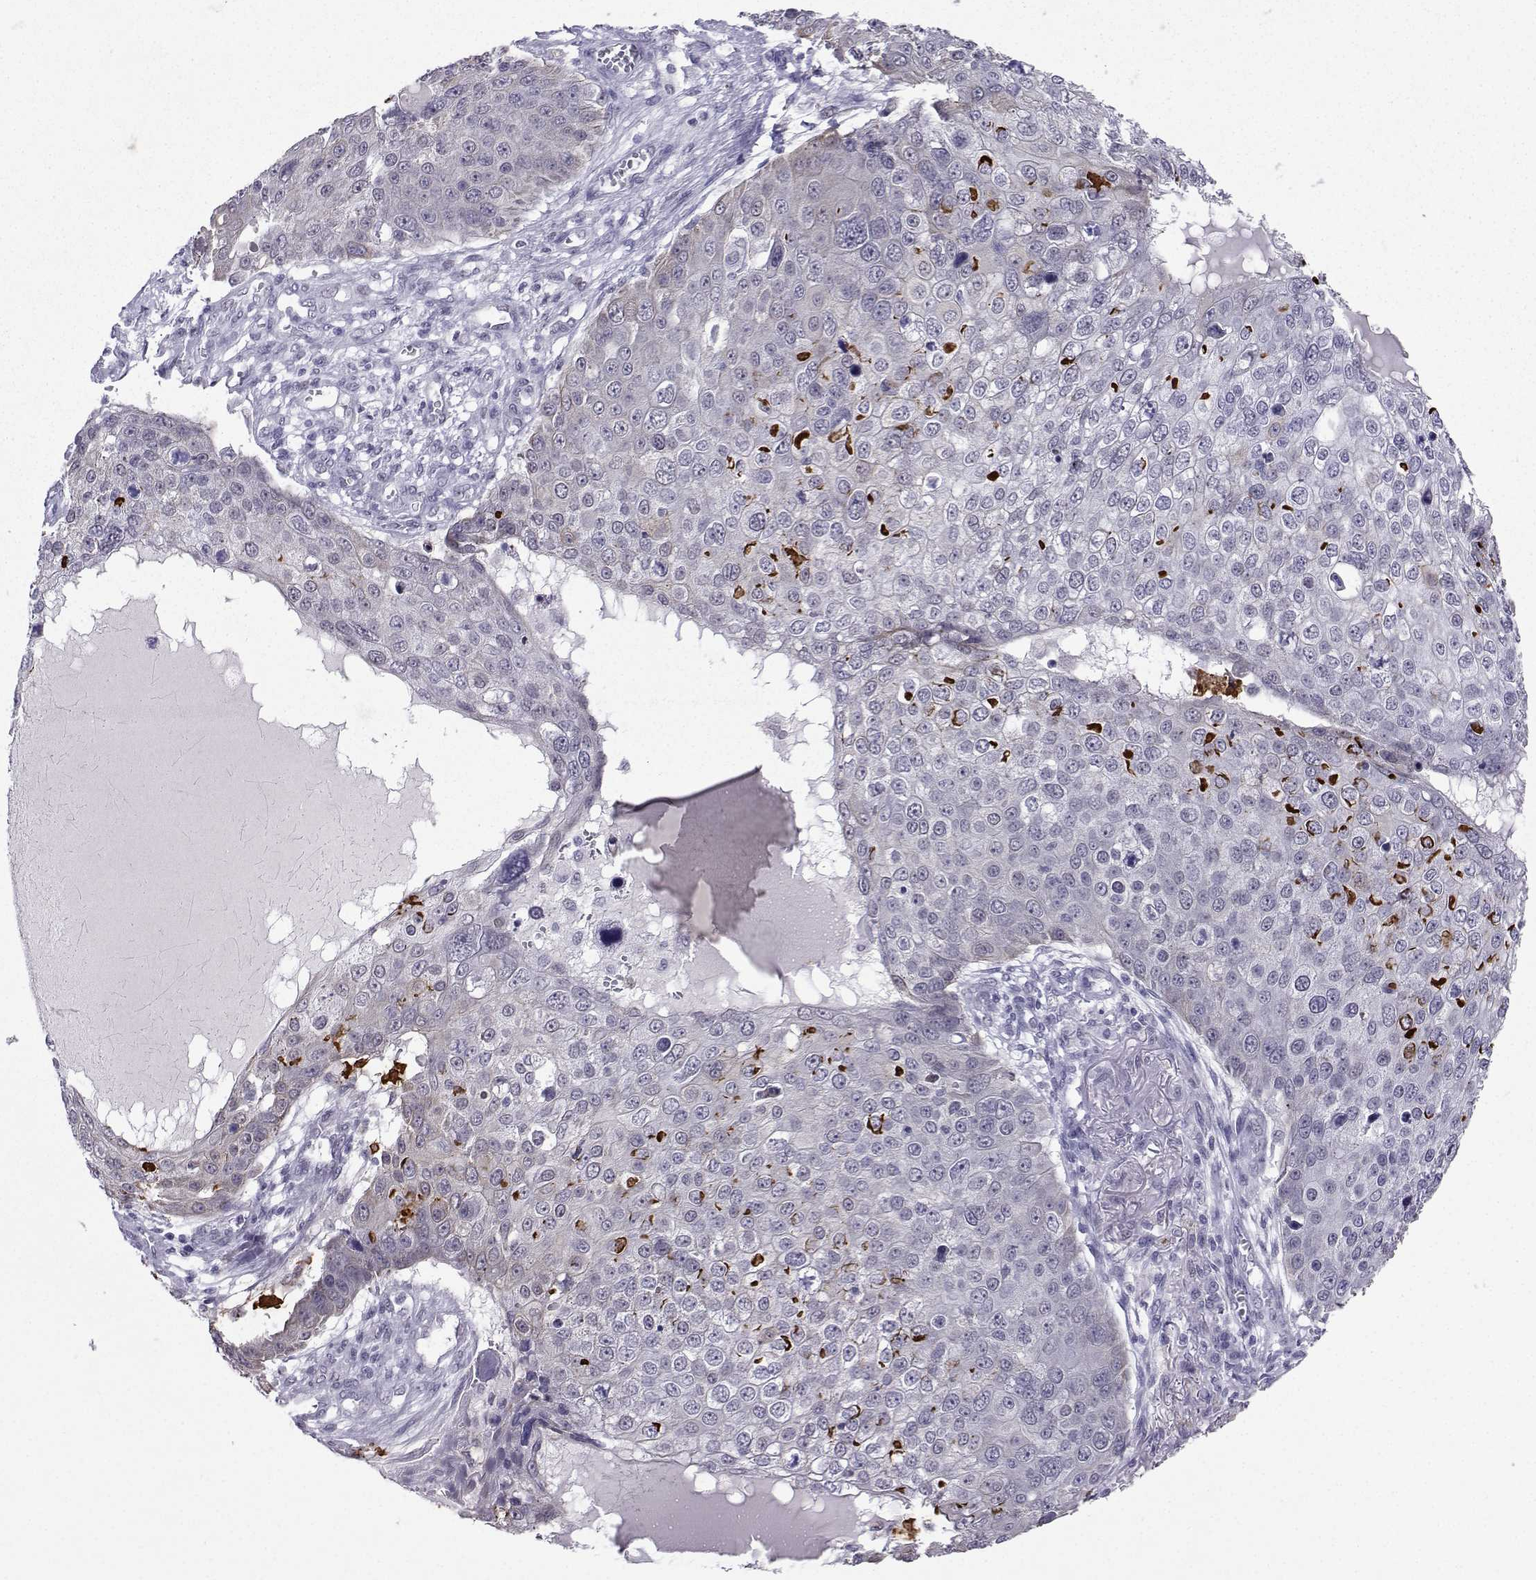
{"staining": {"intensity": "weak", "quantity": "<25%", "location": "cytoplasmic/membranous"}, "tissue": "skin cancer", "cell_type": "Tumor cells", "image_type": "cancer", "snomed": [{"axis": "morphology", "description": "Squamous cell carcinoma, NOS"}, {"axis": "topography", "description": "Skin"}], "caption": "Tumor cells show no significant staining in skin cancer (squamous cell carcinoma).", "gene": "LORICRIN", "patient": {"sex": "male", "age": 71}}